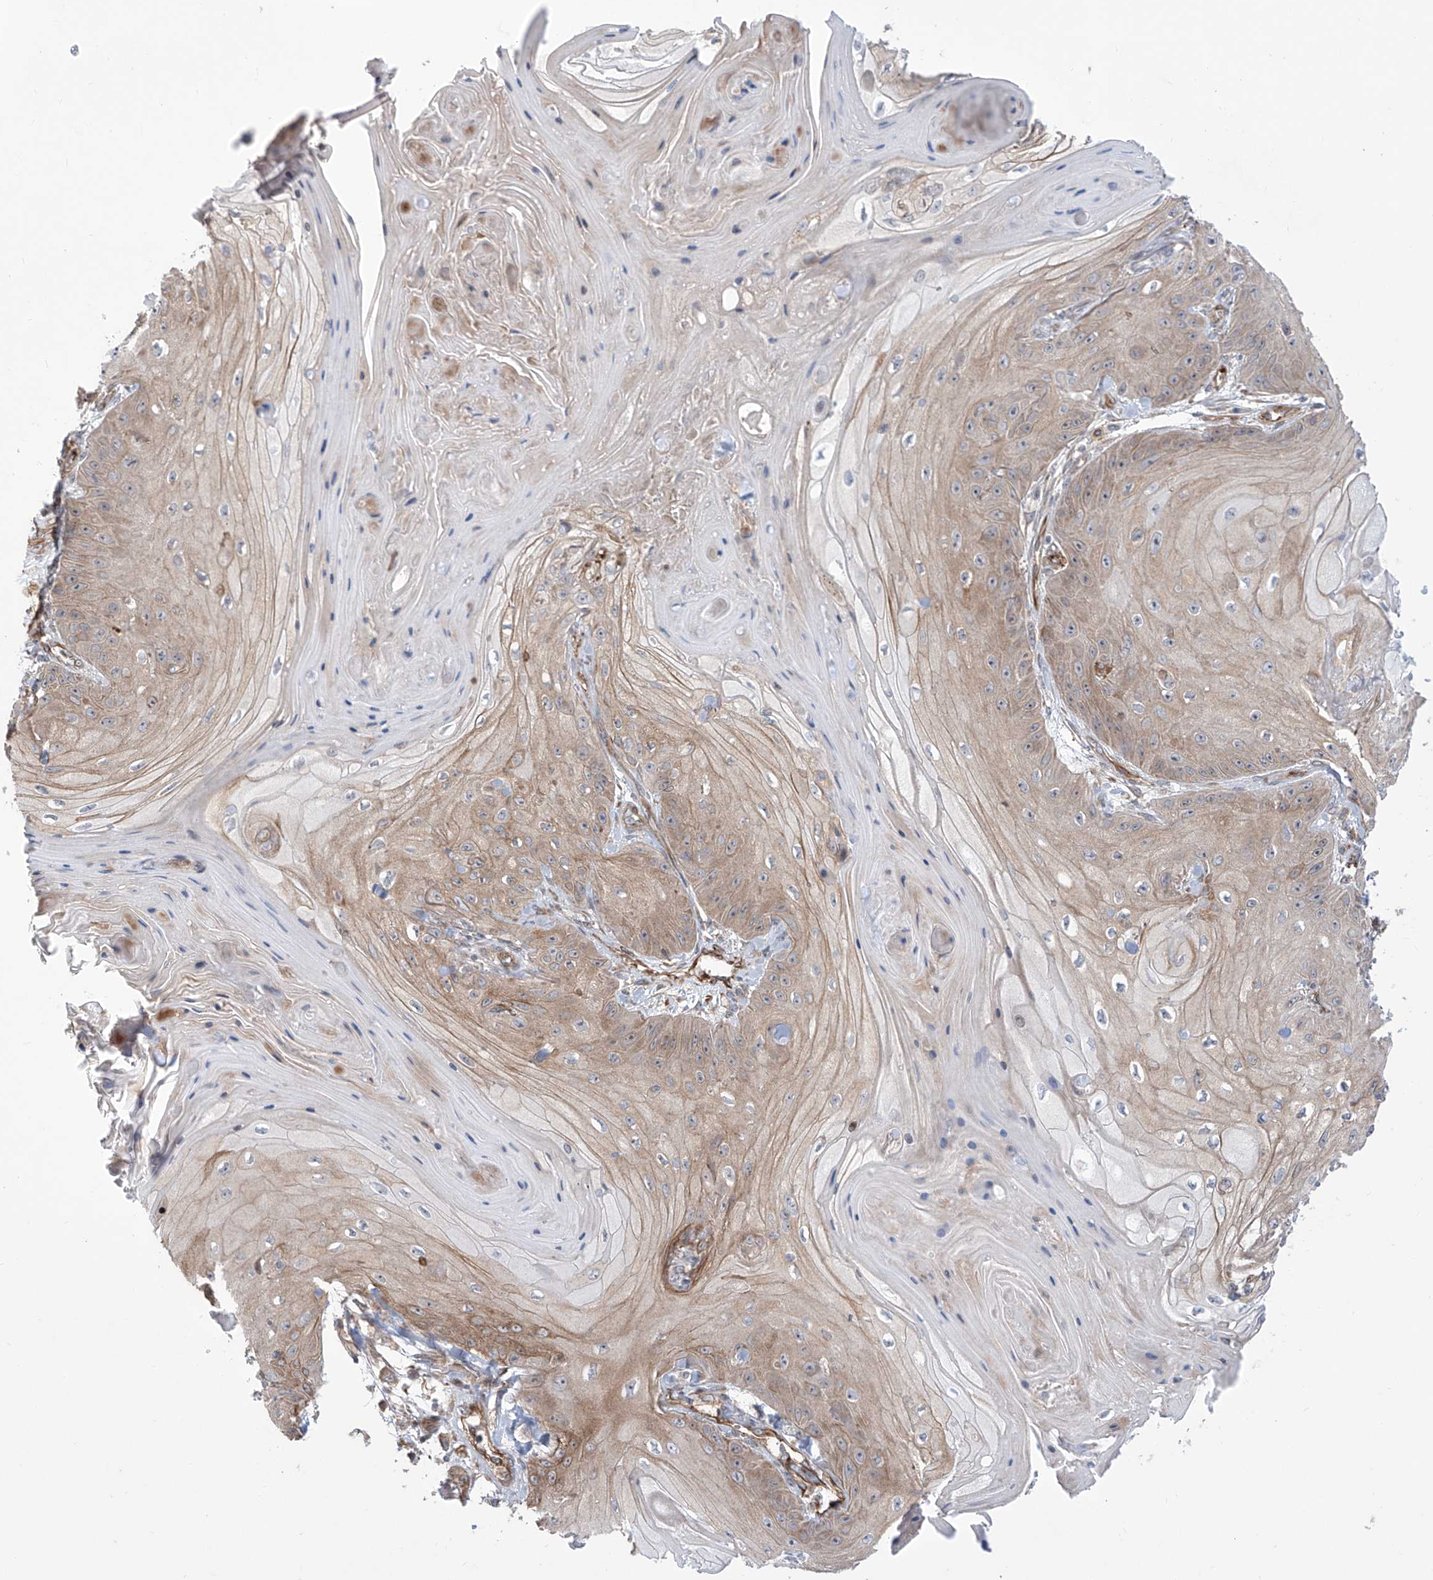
{"staining": {"intensity": "weak", "quantity": "25%-75%", "location": "cytoplasmic/membranous"}, "tissue": "skin cancer", "cell_type": "Tumor cells", "image_type": "cancer", "snomed": [{"axis": "morphology", "description": "Squamous cell carcinoma, NOS"}, {"axis": "topography", "description": "Skin"}], "caption": "IHC of human skin squamous cell carcinoma reveals low levels of weak cytoplasmic/membranous staining in about 25%-75% of tumor cells.", "gene": "APAF1", "patient": {"sex": "male", "age": 74}}